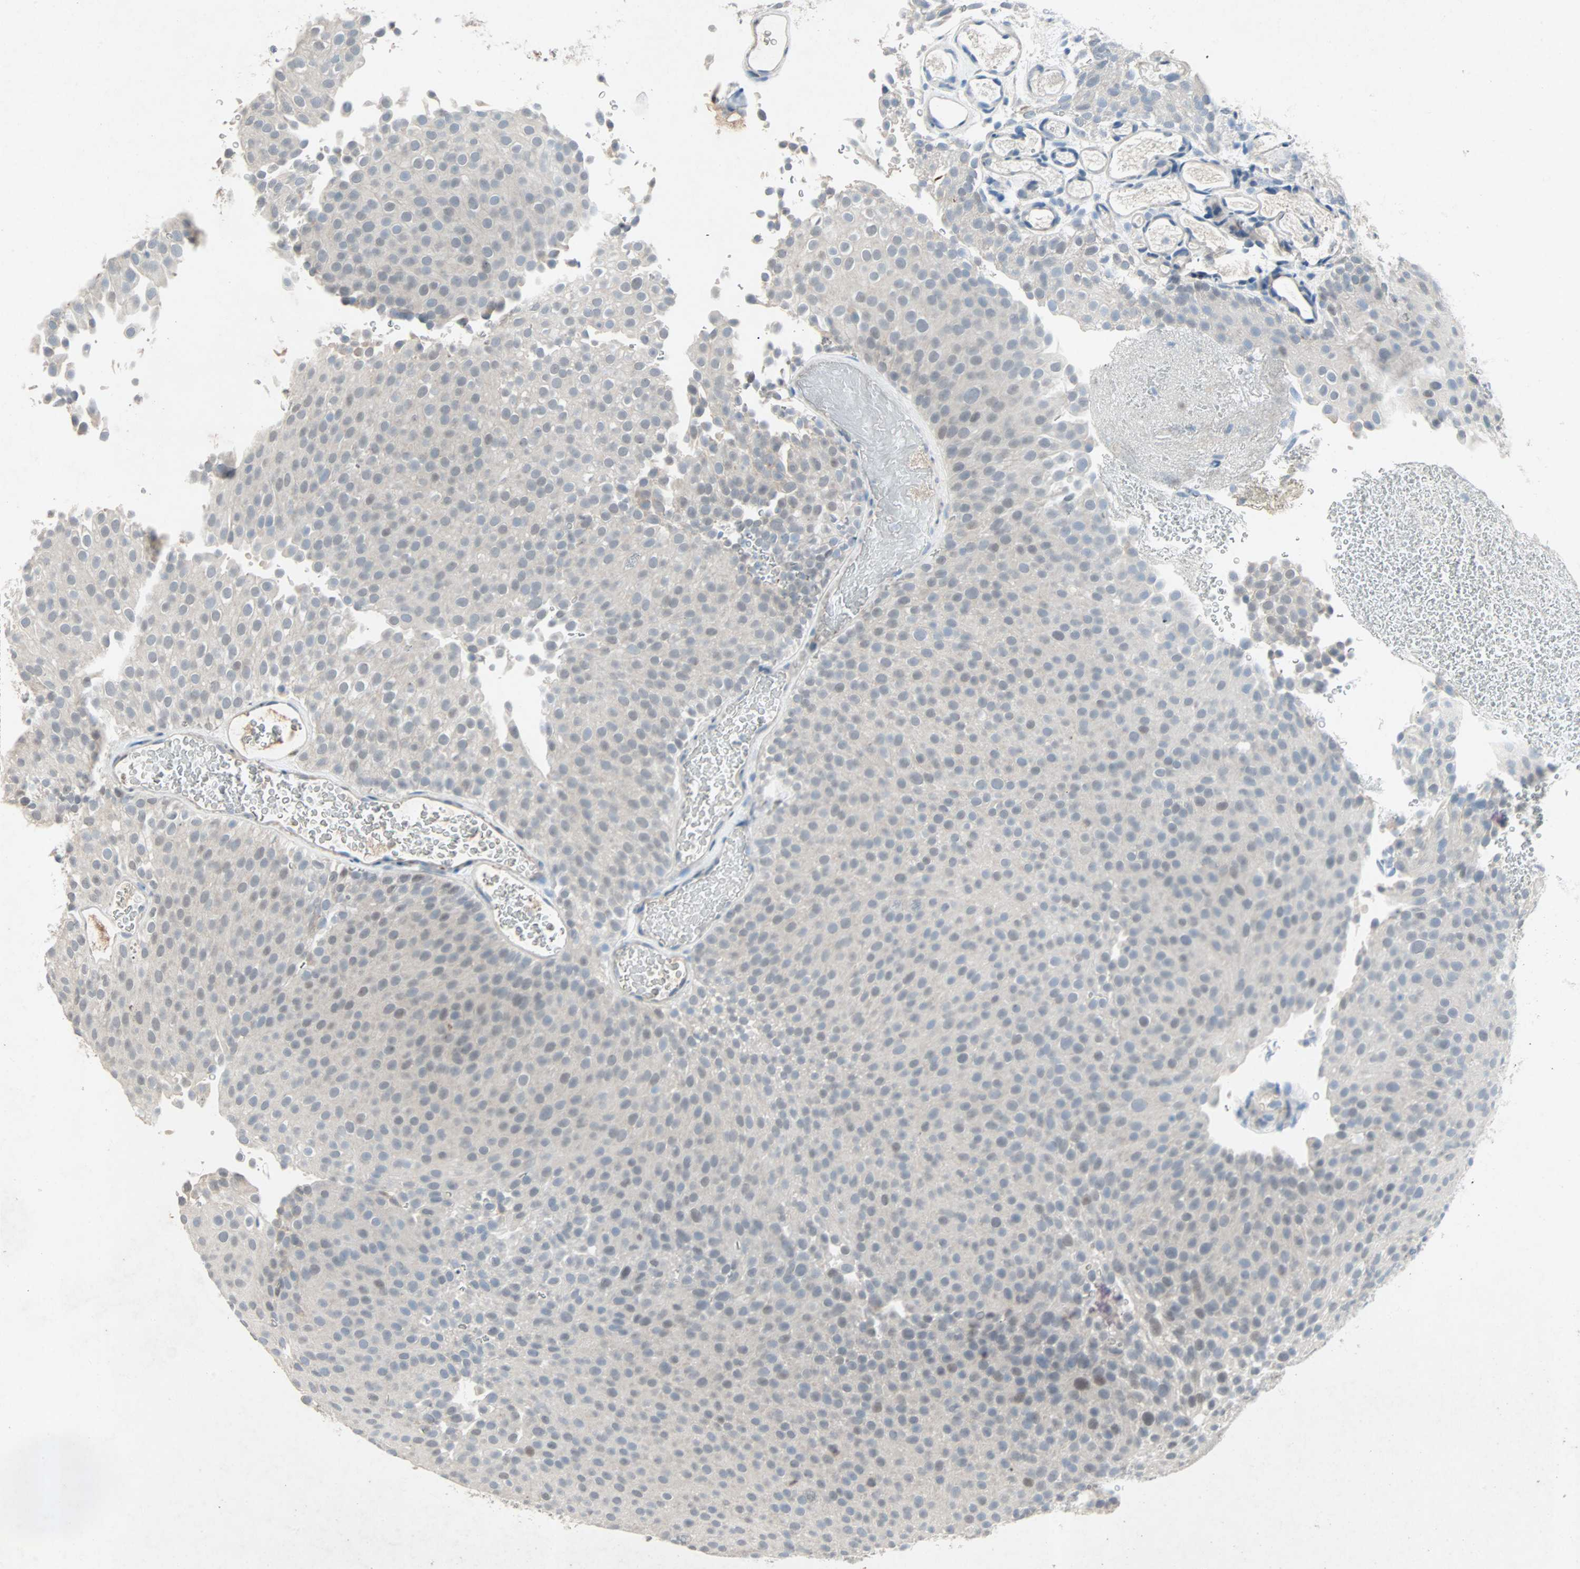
{"staining": {"intensity": "weak", "quantity": "<25%", "location": "cytoplasmic/membranous"}, "tissue": "urothelial cancer", "cell_type": "Tumor cells", "image_type": "cancer", "snomed": [{"axis": "morphology", "description": "Urothelial carcinoma, Low grade"}, {"axis": "topography", "description": "Urinary bladder"}], "caption": "High power microscopy photomicrograph of an IHC micrograph of urothelial cancer, revealing no significant positivity in tumor cells. (Brightfield microscopy of DAB IHC at high magnification).", "gene": "PCDHB2", "patient": {"sex": "male", "age": 78}}